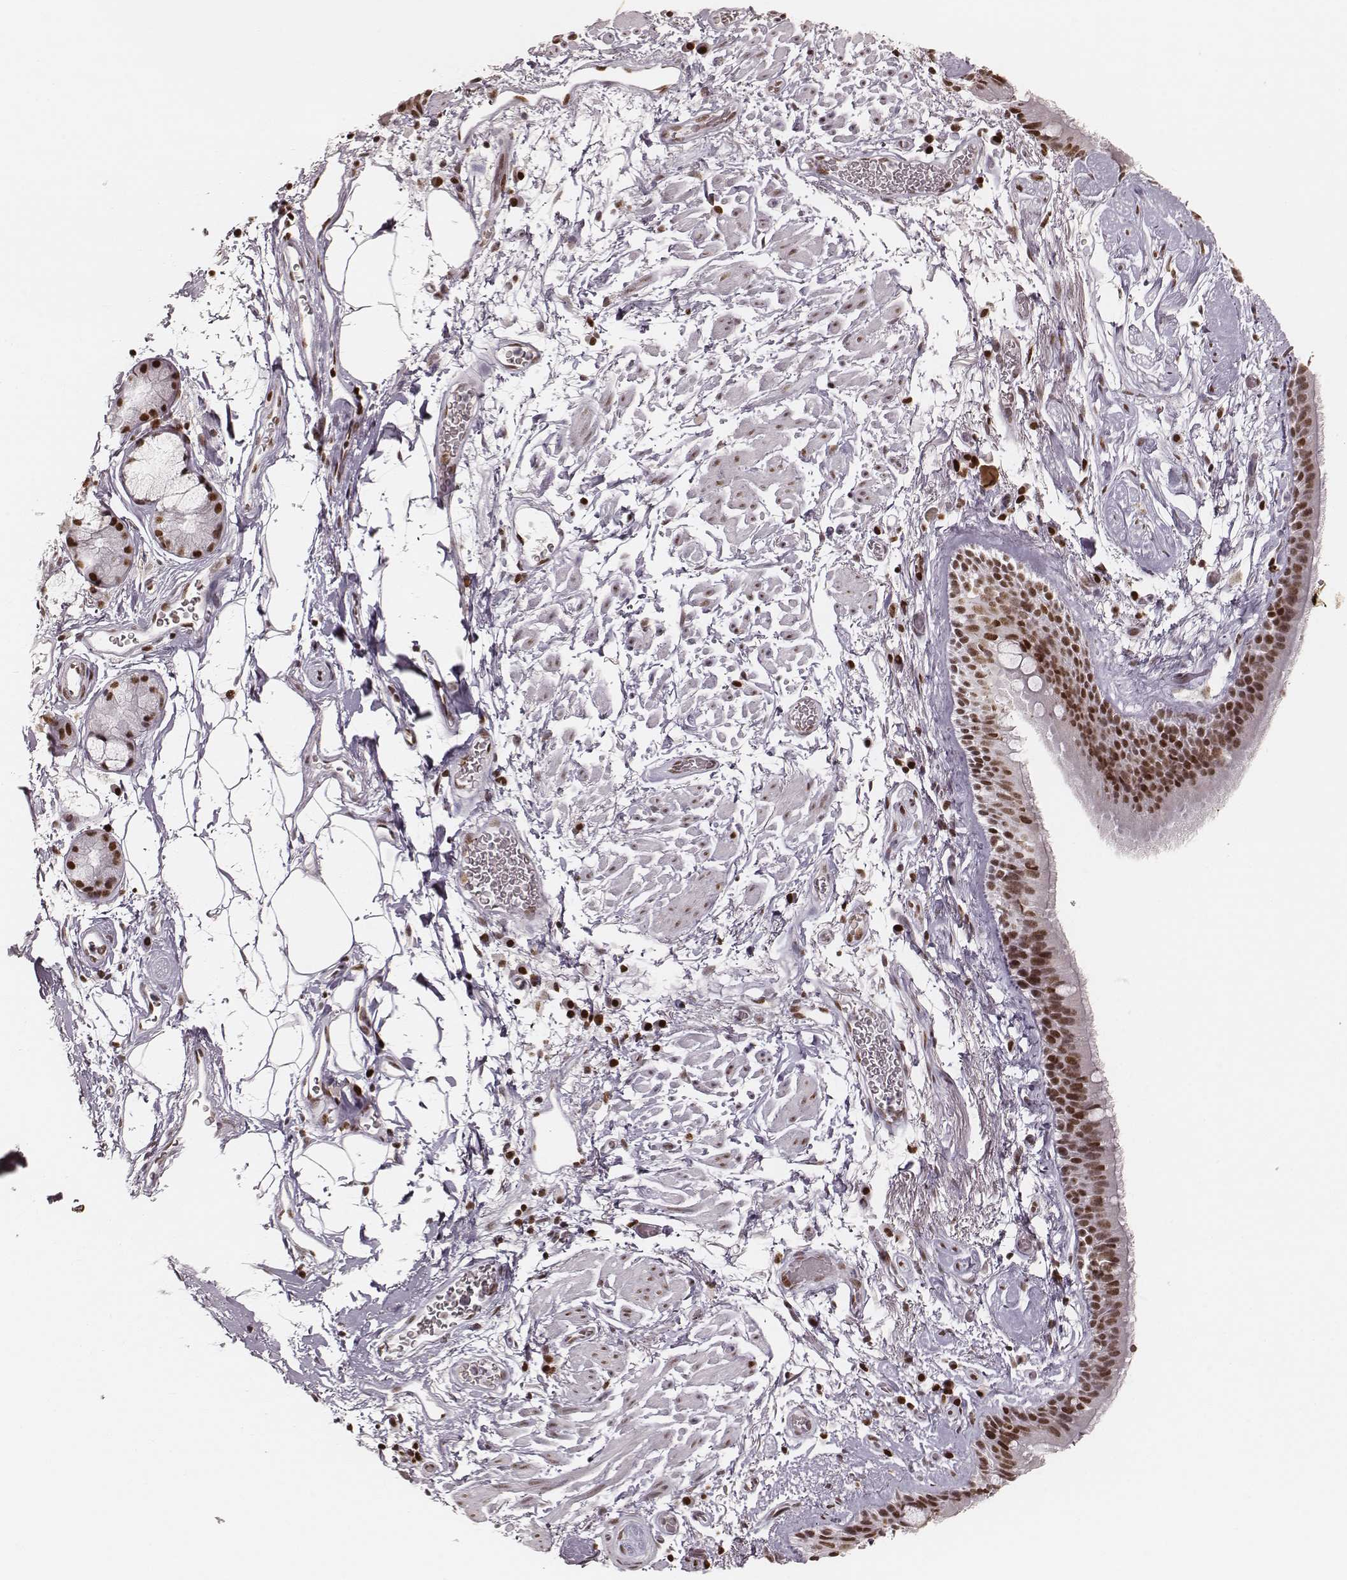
{"staining": {"intensity": "strong", "quantity": ">75%", "location": "nuclear"}, "tissue": "bronchus", "cell_type": "Respiratory epithelial cells", "image_type": "normal", "snomed": [{"axis": "morphology", "description": "Normal tissue, NOS"}, {"axis": "topography", "description": "Cartilage tissue"}, {"axis": "topography", "description": "Bronchus"}], "caption": "A brown stain shows strong nuclear expression of a protein in respiratory epithelial cells of normal human bronchus. (brown staining indicates protein expression, while blue staining denotes nuclei).", "gene": "PARP1", "patient": {"sex": "male", "age": 58}}